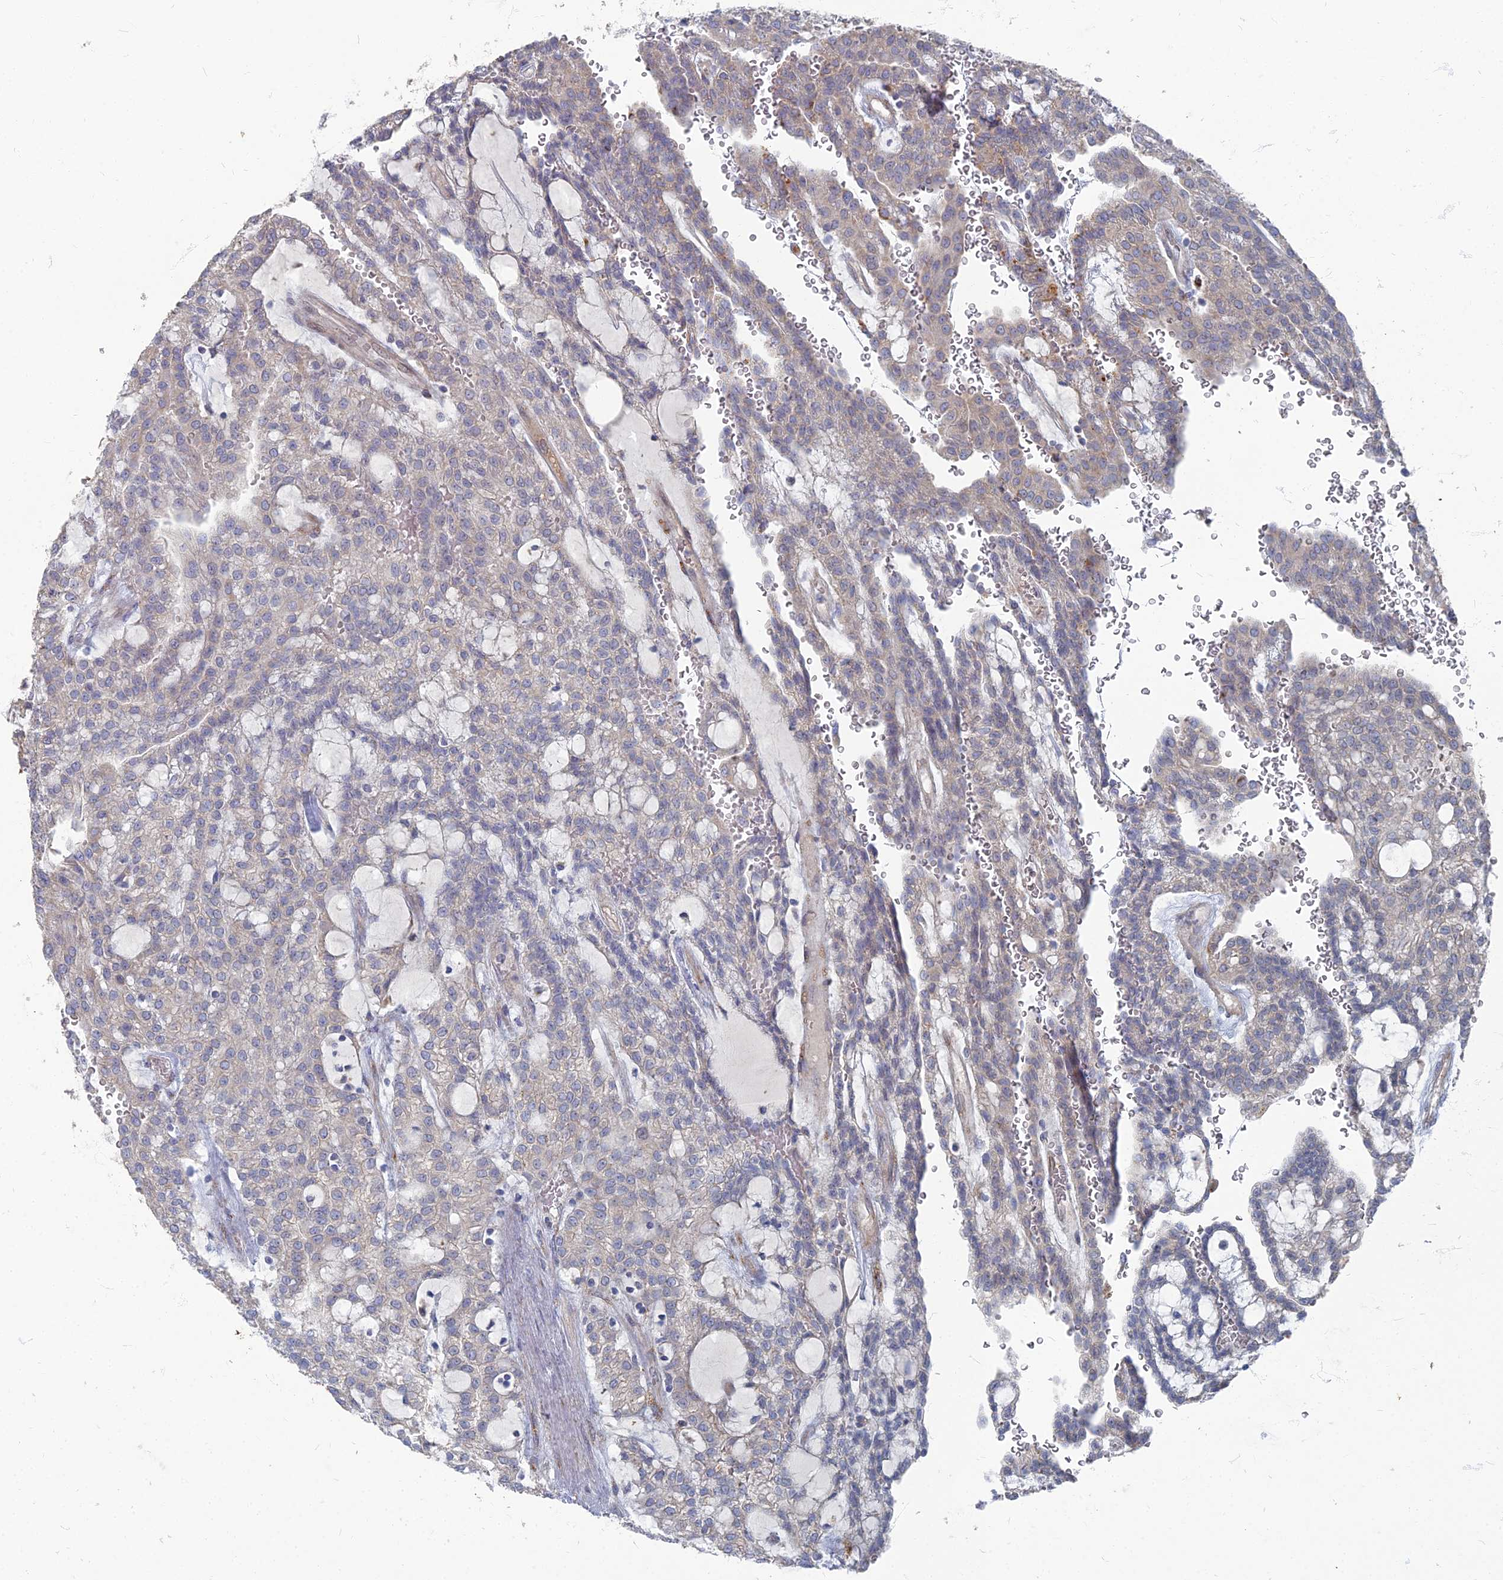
{"staining": {"intensity": "weak", "quantity": "<25%", "location": "cytoplasmic/membranous"}, "tissue": "renal cancer", "cell_type": "Tumor cells", "image_type": "cancer", "snomed": [{"axis": "morphology", "description": "Adenocarcinoma, NOS"}, {"axis": "topography", "description": "Kidney"}], "caption": "Tumor cells show no significant protein staining in adenocarcinoma (renal). (IHC, brightfield microscopy, high magnification).", "gene": "TMEM128", "patient": {"sex": "male", "age": 63}}